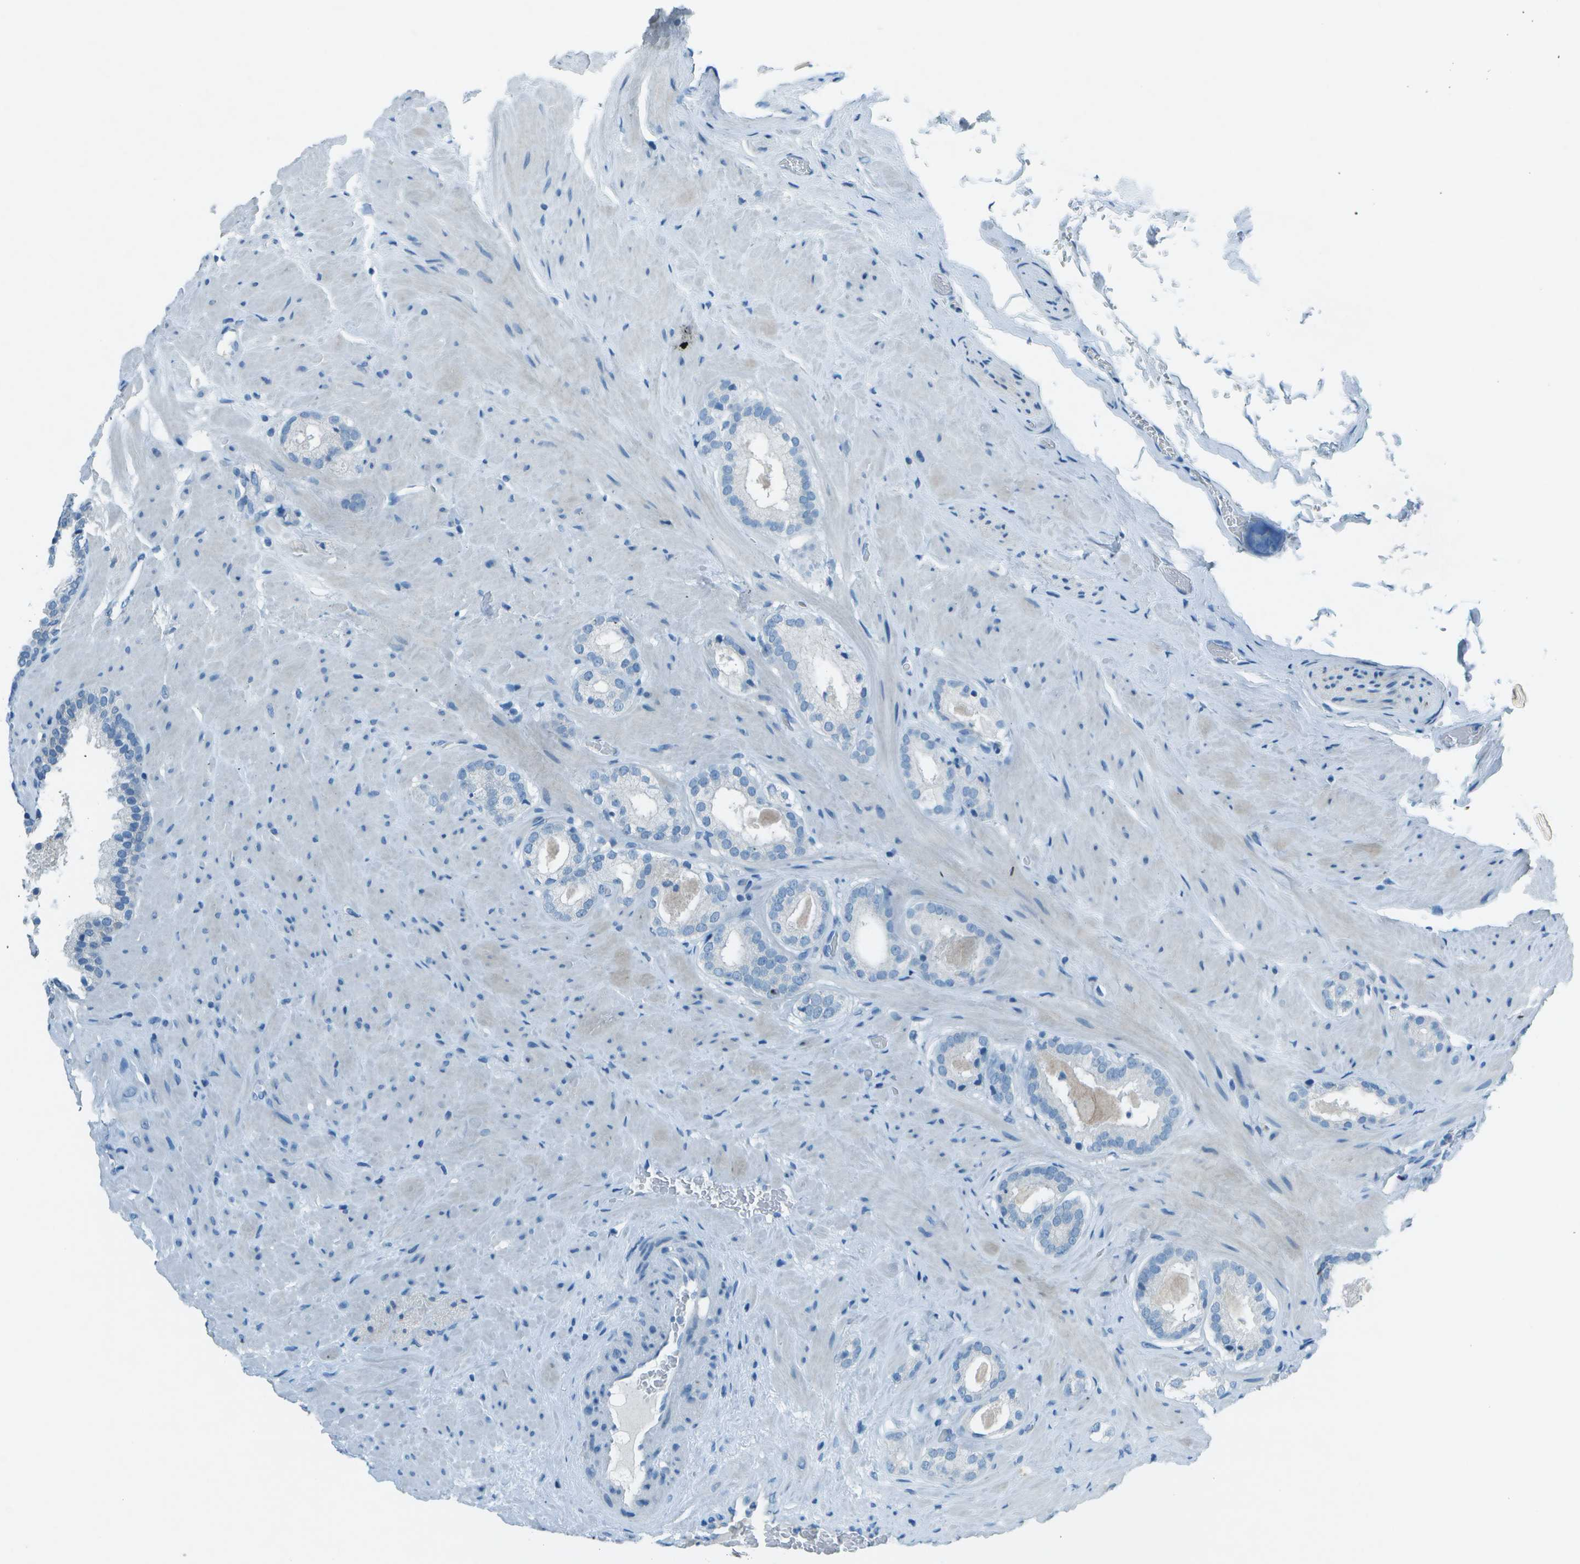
{"staining": {"intensity": "negative", "quantity": "none", "location": "none"}, "tissue": "prostate cancer", "cell_type": "Tumor cells", "image_type": "cancer", "snomed": [{"axis": "morphology", "description": "Adenocarcinoma, High grade"}, {"axis": "topography", "description": "Prostate"}], "caption": "Tumor cells are negative for brown protein staining in high-grade adenocarcinoma (prostate).", "gene": "FGF1", "patient": {"sex": "male", "age": 64}}